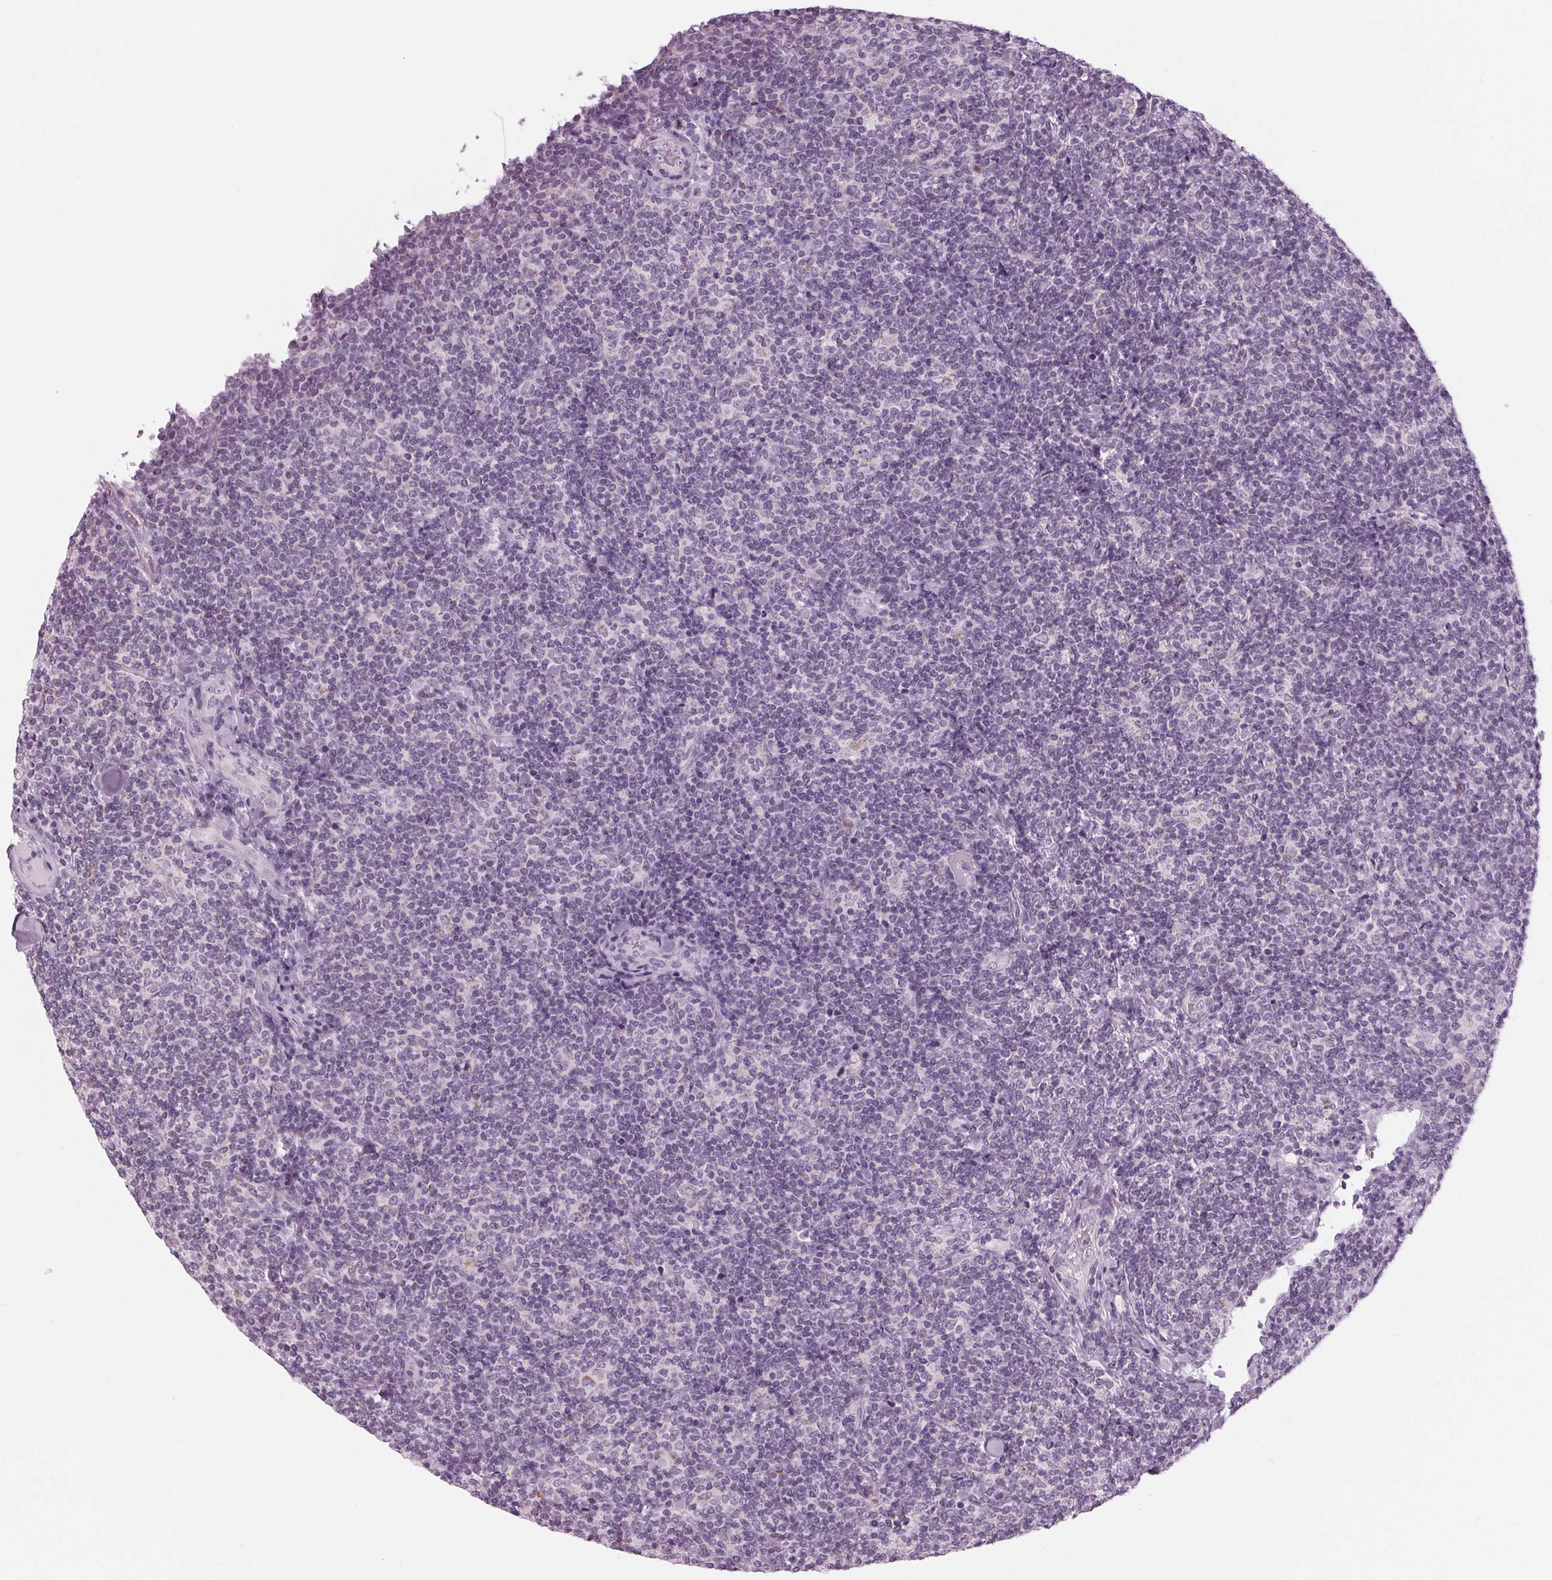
{"staining": {"intensity": "negative", "quantity": "none", "location": "none"}, "tissue": "lymphoma", "cell_type": "Tumor cells", "image_type": "cancer", "snomed": [{"axis": "morphology", "description": "Malignant lymphoma, non-Hodgkin's type, Low grade"}, {"axis": "topography", "description": "Lymph node"}], "caption": "A micrograph of lymphoma stained for a protein exhibits no brown staining in tumor cells.", "gene": "SAMD4A", "patient": {"sex": "female", "age": 56}}